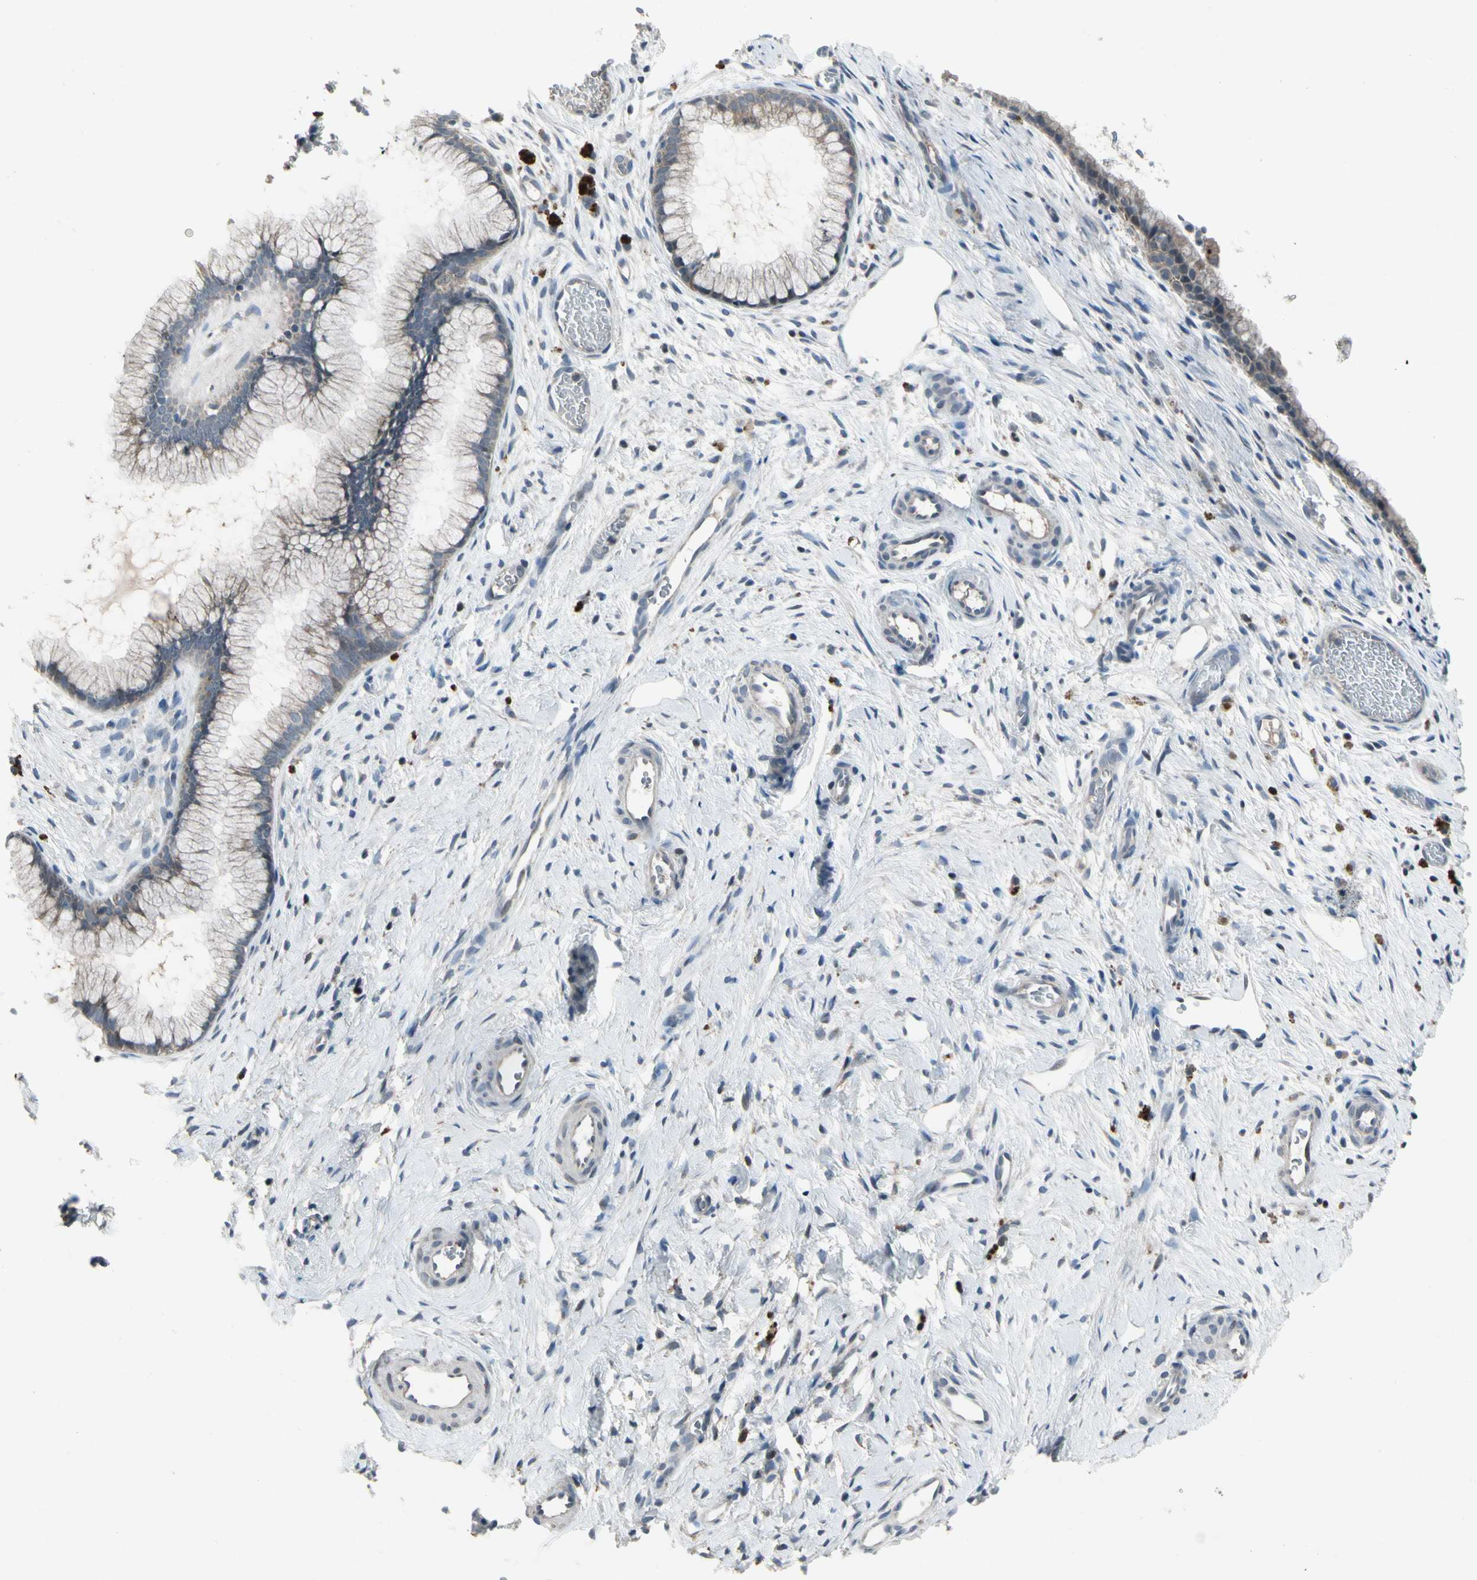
{"staining": {"intensity": "weak", "quantity": "25%-75%", "location": "cytoplasmic/membranous"}, "tissue": "cervix", "cell_type": "Glandular cells", "image_type": "normal", "snomed": [{"axis": "morphology", "description": "Normal tissue, NOS"}, {"axis": "topography", "description": "Cervix"}], "caption": "Weak cytoplasmic/membranous protein staining is present in about 25%-75% of glandular cells in cervix. (DAB (3,3'-diaminobenzidine) IHC with brightfield microscopy, high magnification).", "gene": "NMI", "patient": {"sex": "female", "age": 65}}